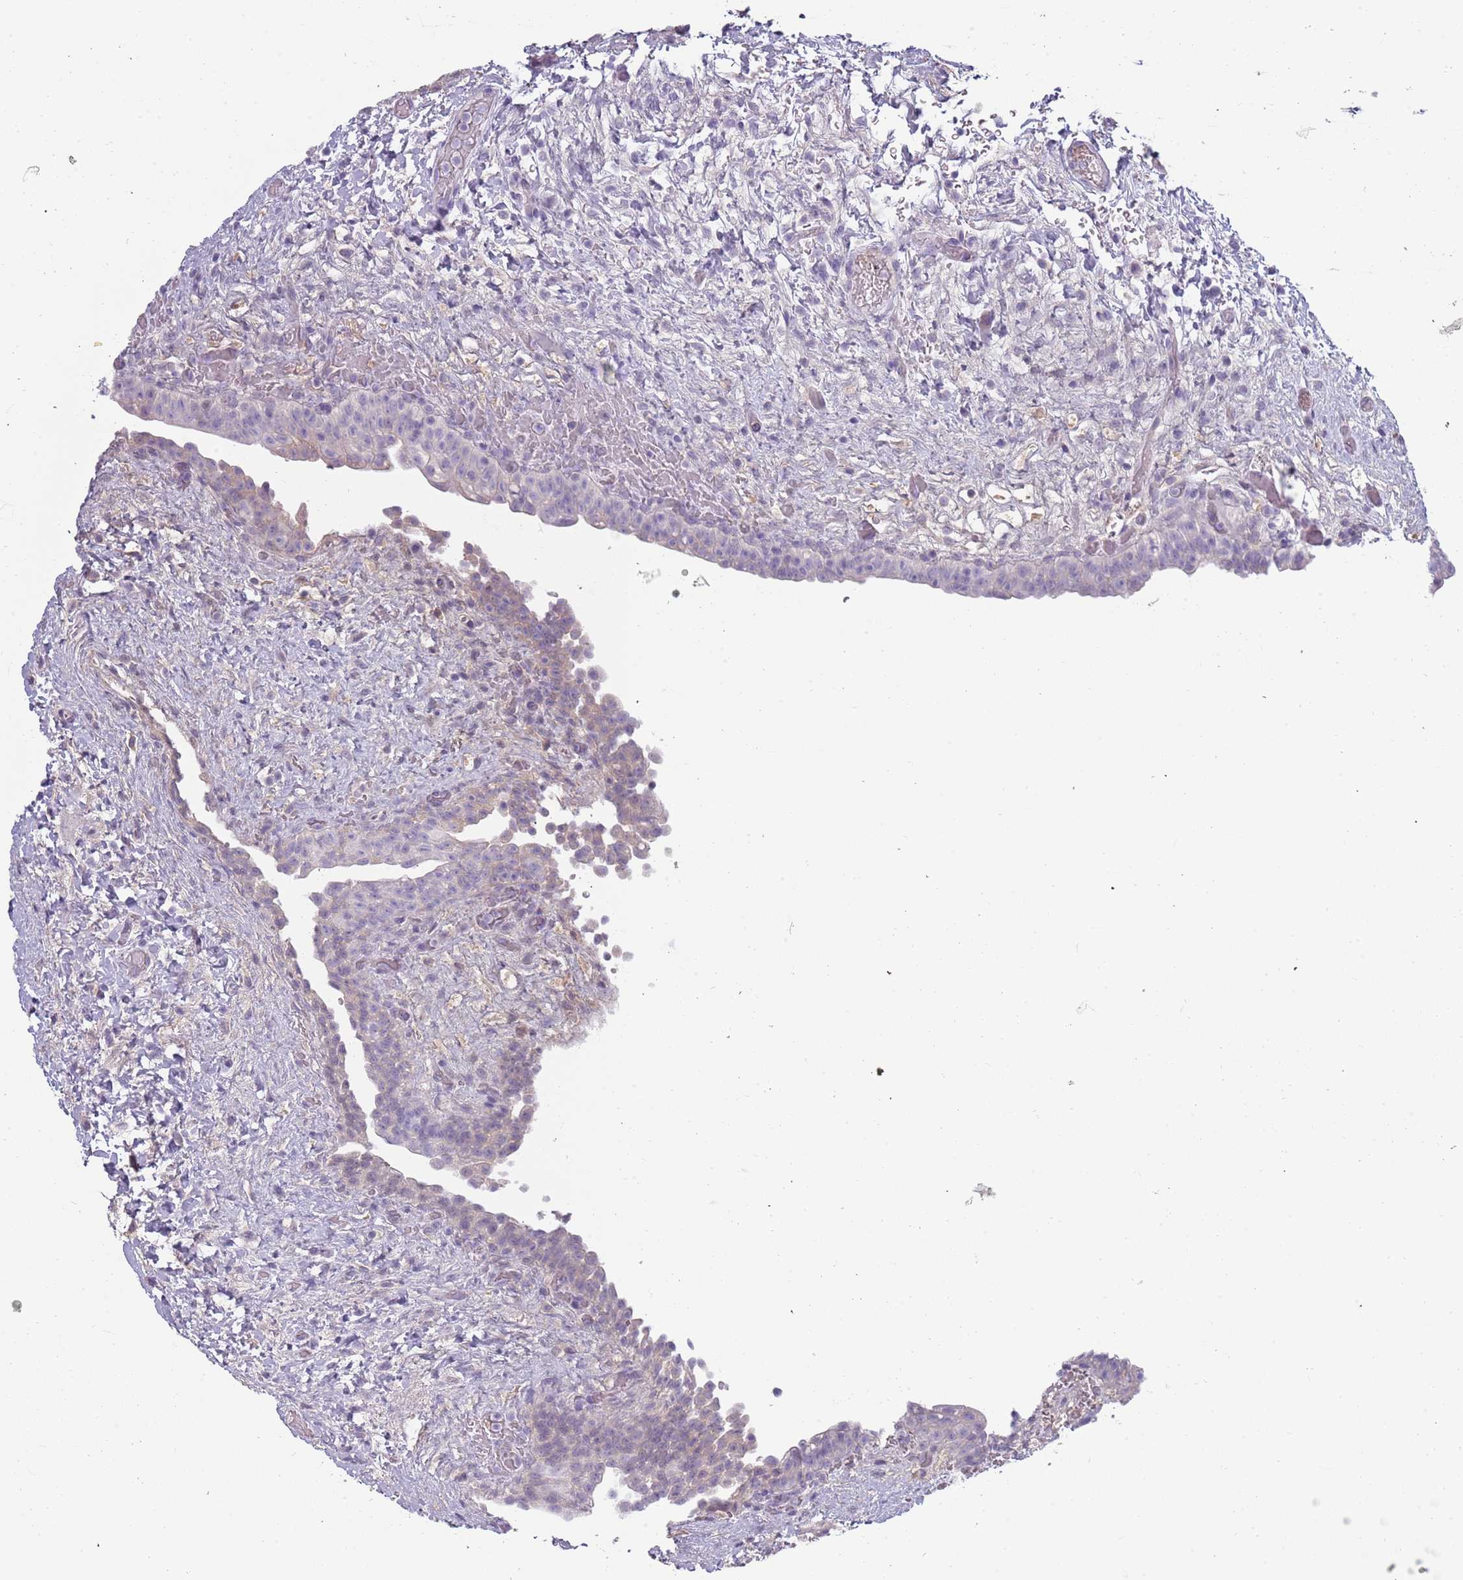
{"staining": {"intensity": "weak", "quantity": "<25%", "location": "cytoplasmic/membranous"}, "tissue": "urinary bladder", "cell_type": "Urothelial cells", "image_type": "normal", "snomed": [{"axis": "morphology", "description": "Normal tissue, NOS"}, {"axis": "topography", "description": "Urinary bladder"}], "caption": "The image demonstrates no staining of urothelial cells in unremarkable urinary bladder. The staining is performed using DAB (3,3'-diaminobenzidine) brown chromogen with nuclei counter-stained in using hematoxylin.", "gene": "TNFRSF6B", "patient": {"sex": "male", "age": 69}}